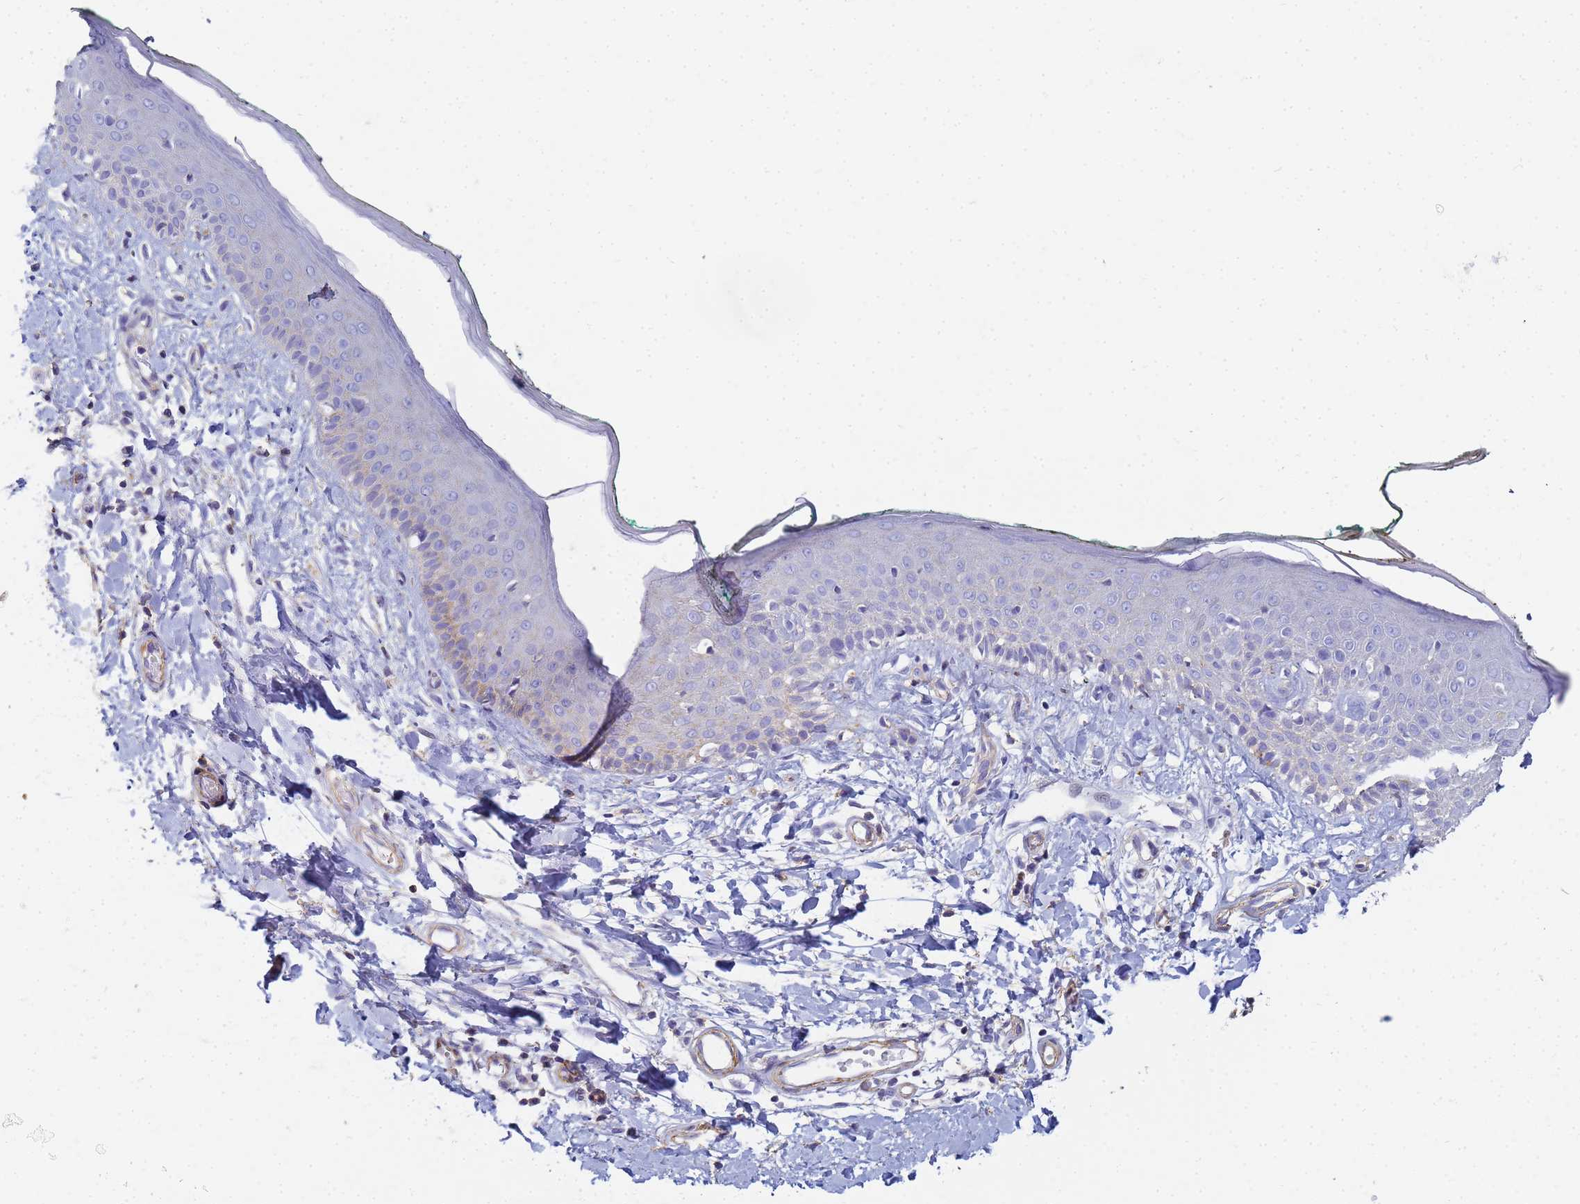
{"staining": {"intensity": "negative", "quantity": "none", "location": "none"}, "tissue": "skin", "cell_type": "Fibroblasts", "image_type": "normal", "snomed": [{"axis": "morphology", "description": "Normal tissue, NOS"}, {"axis": "morphology", "description": "Malignant melanoma, NOS"}, {"axis": "topography", "description": "Skin"}], "caption": "Fibroblasts show no significant protein positivity in benign skin.", "gene": "TPM1", "patient": {"sex": "male", "age": 62}}